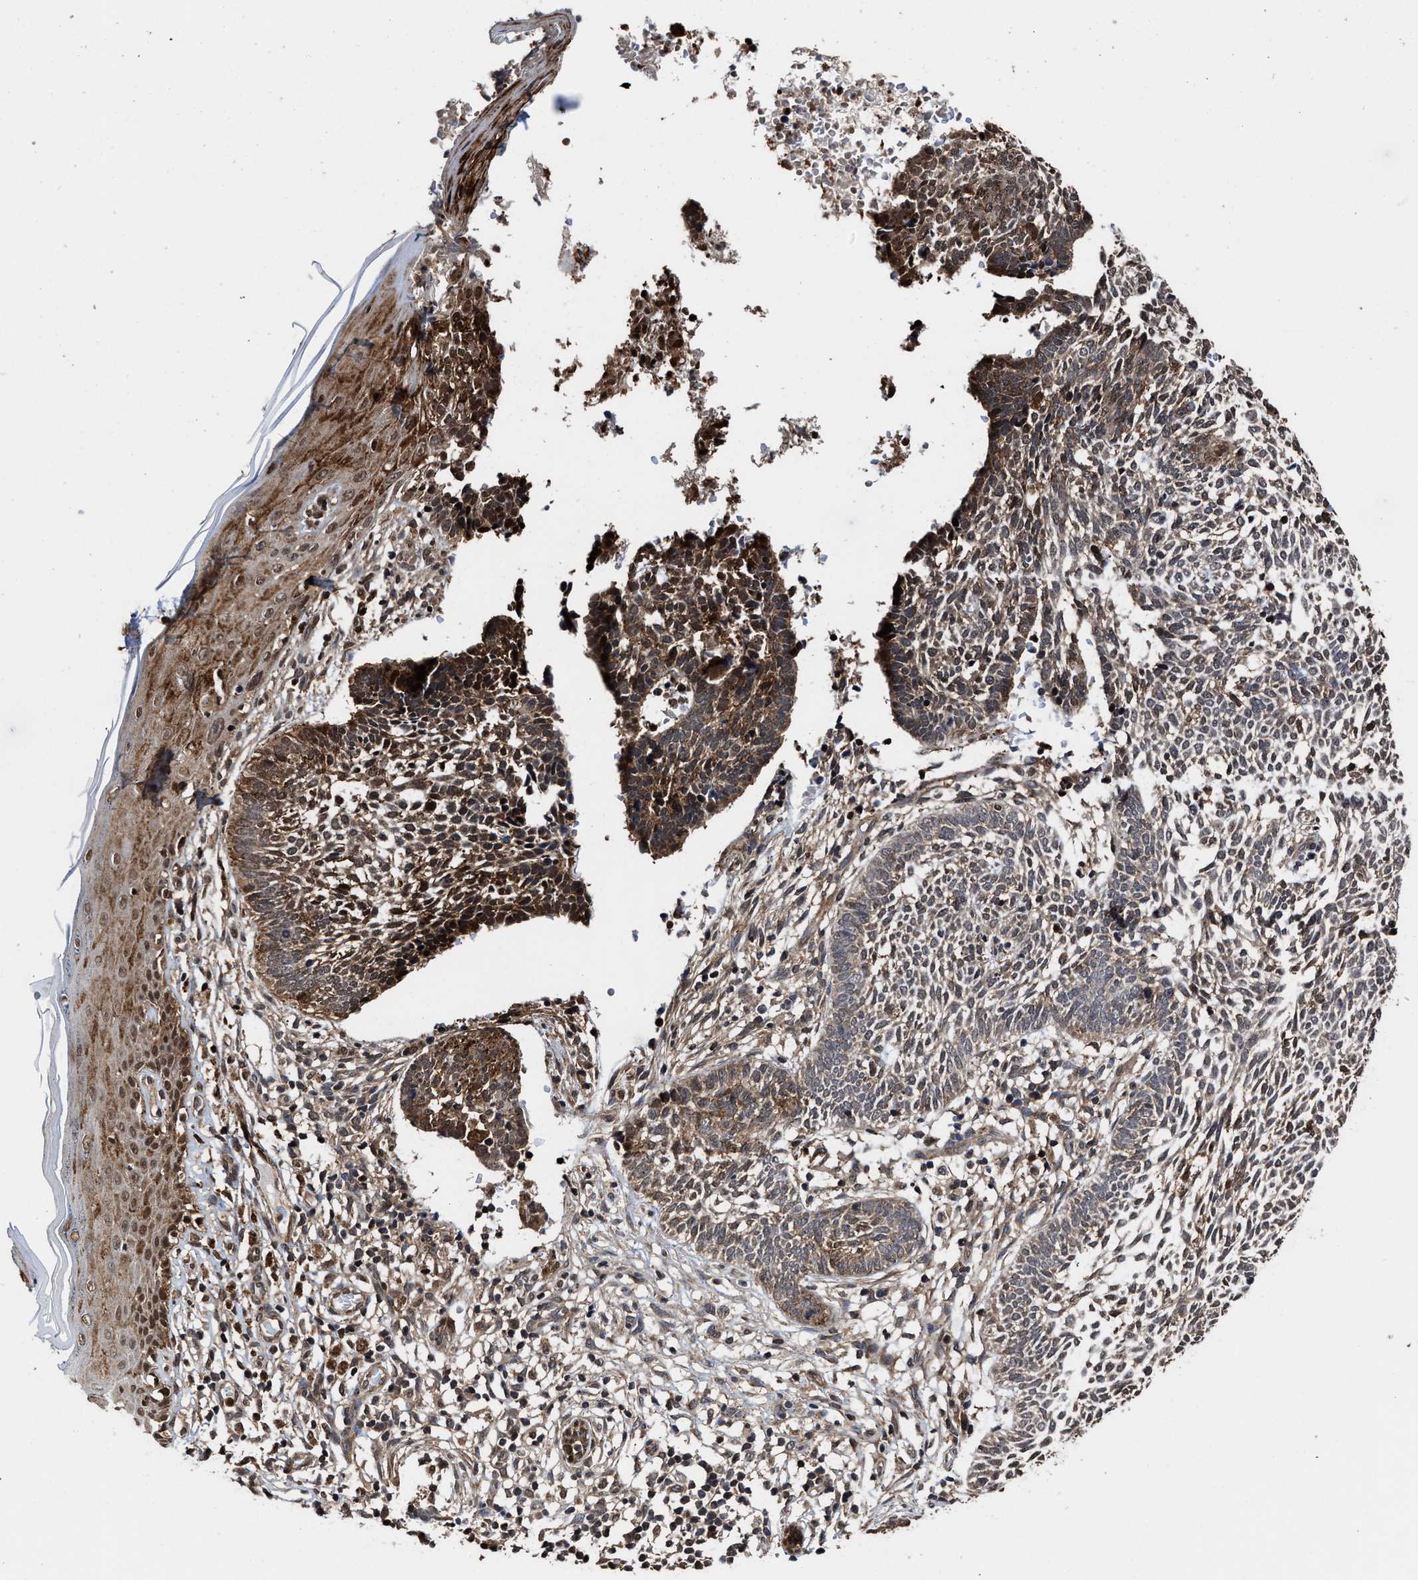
{"staining": {"intensity": "moderate", "quantity": "25%-75%", "location": "cytoplasmic/membranous,nuclear"}, "tissue": "skin cancer", "cell_type": "Tumor cells", "image_type": "cancer", "snomed": [{"axis": "morphology", "description": "Normal tissue, NOS"}, {"axis": "morphology", "description": "Basal cell carcinoma"}, {"axis": "topography", "description": "Skin"}], "caption": "Skin basal cell carcinoma tissue shows moderate cytoplasmic/membranous and nuclear expression in approximately 25%-75% of tumor cells (IHC, brightfield microscopy, high magnification).", "gene": "SEPTIN2", "patient": {"sex": "male", "age": 87}}